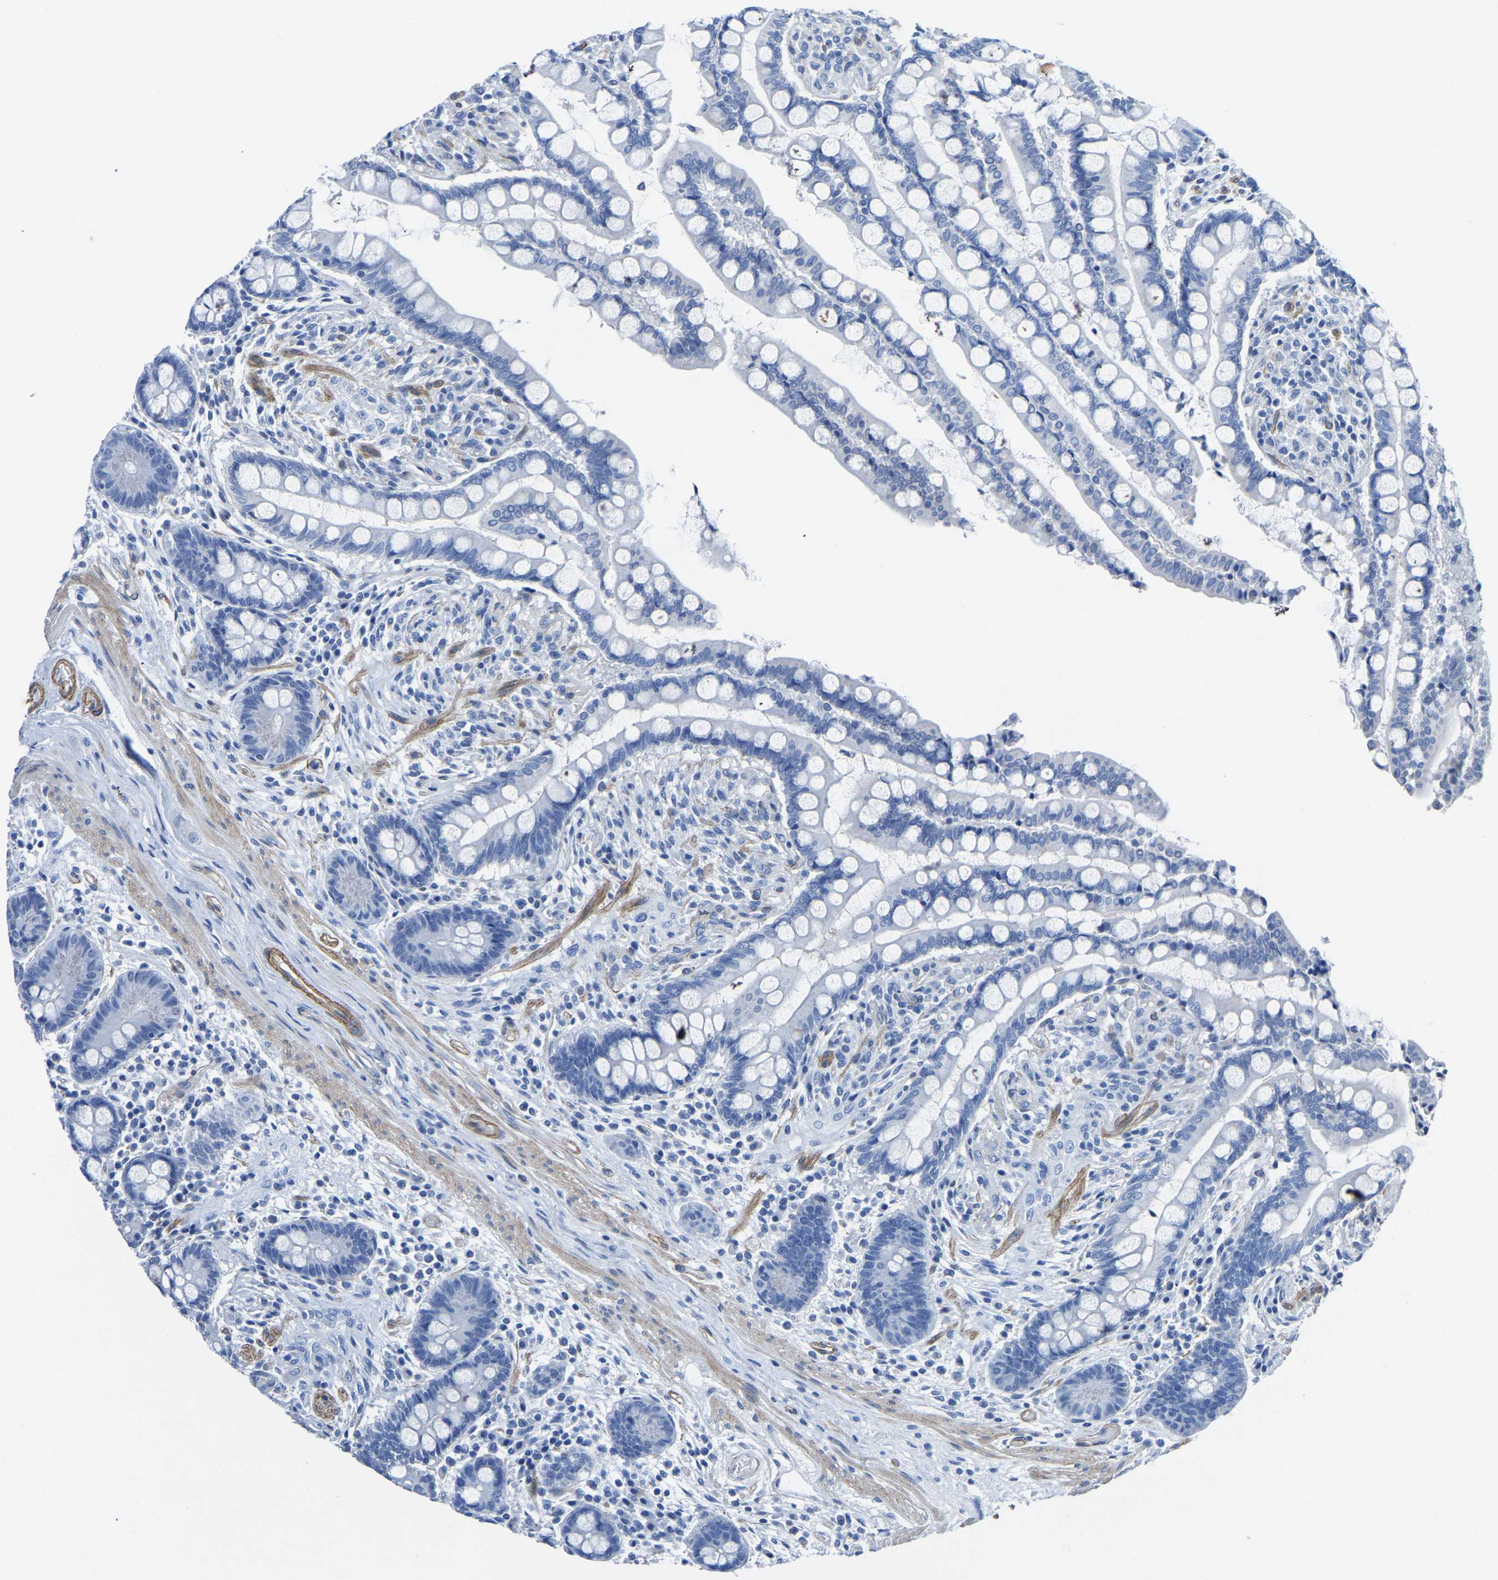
{"staining": {"intensity": "weak", "quantity": ">75%", "location": "cytoplasmic/membranous"}, "tissue": "colon", "cell_type": "Endothelial cells", "image_type": "normal", "snomed": [{"axis": "morphology", "description": "Normal tissue, NOS"}, {"axis": "topography", "description": "Colon"}], "caption": "The micrograph shows a brown stain indicating the presence of a protein in the cytoplasmic/membranous of endothelial cells in colon. The staining is performed using DAB brown chromogen to label protein expression. The nuclei are counter-stained blue using hematoxylin.", "gene": "SLC45A3", "patient": {"sex": "male", "age": 73}}